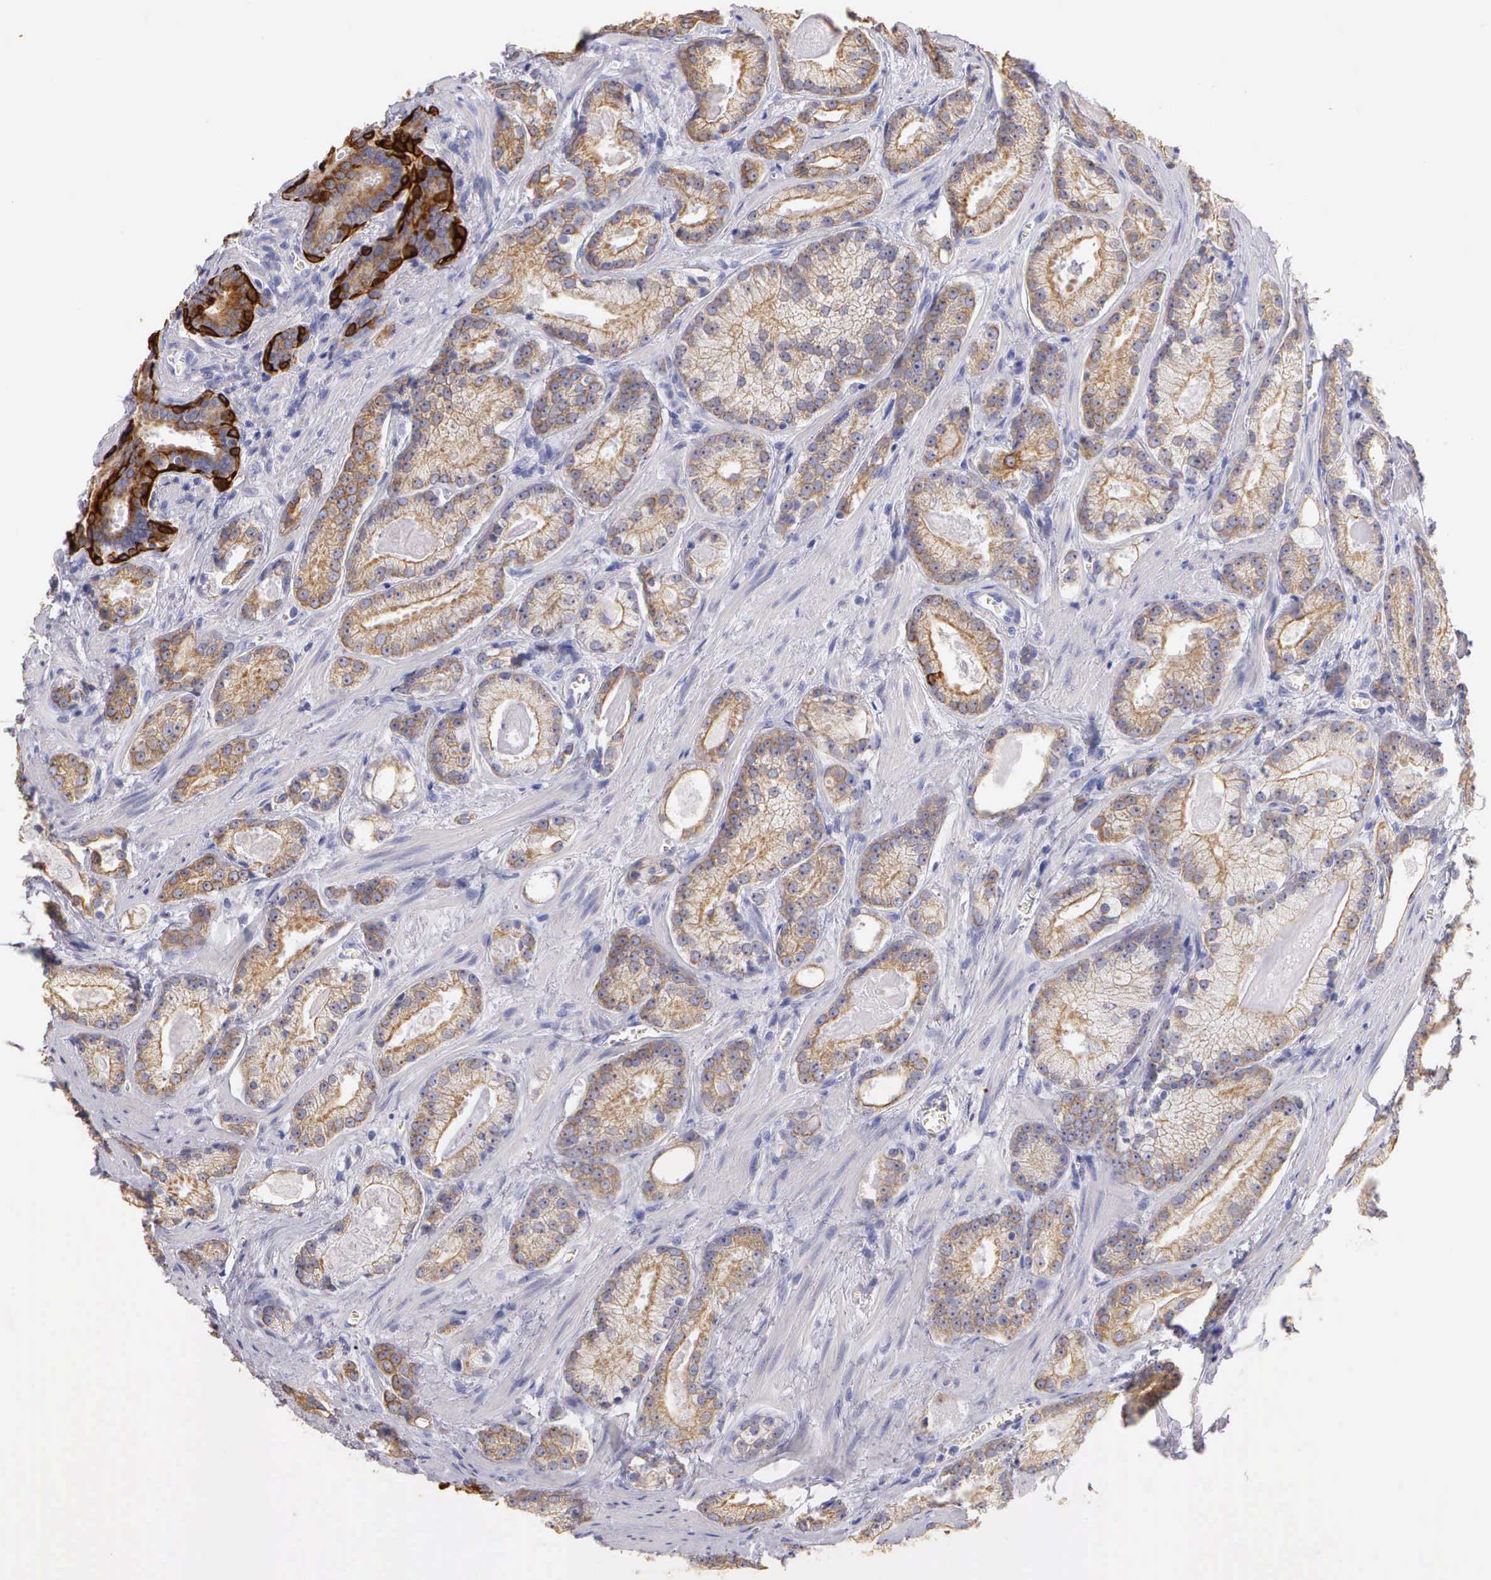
{"staining": {"intensity": "moderate", "quantity": ">75%", "location": "cytoplasmic/membranous"}, "tissue": "prostate cancer", "cell_type": "Tumor cells", "image_type": "cancer", "snomed": [{"axis": "morphology", "description": "Adenocarcinoma, Medium grade"}, {"axis": "topography", "description": "Prostate"}], "caption": "The photomicrograph reveals a brown stain indicating the presence of a protein in the cytoplasmic/membranous of tumor cells in prostate medium-grade adenocarcinoma. Nuclei are stained in blue.", "gene": "KRT17", "patient": {"sex": "male", "age": 68}}